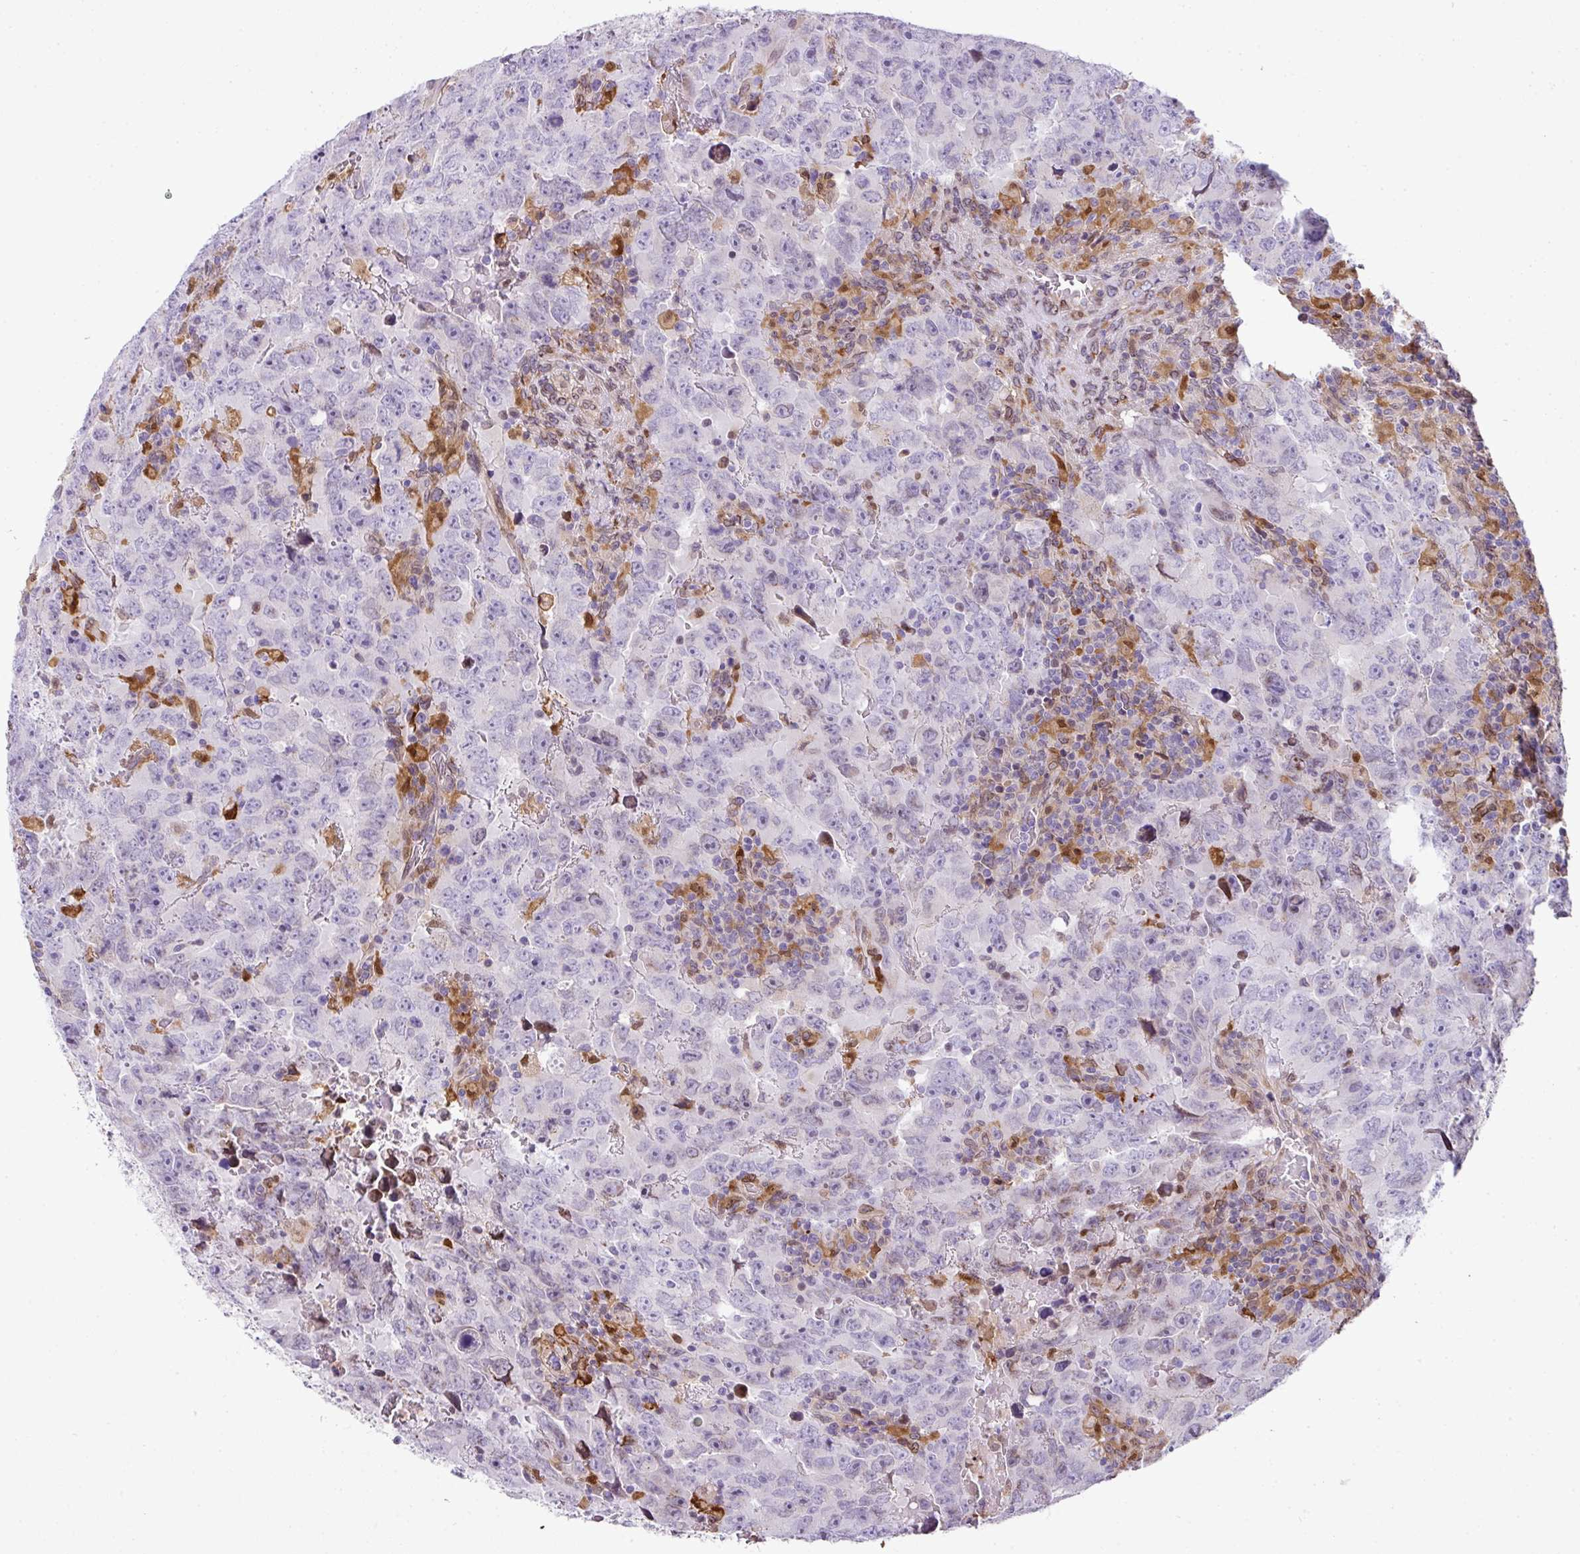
{"staining": {"intensity": "negative", "quantity": "none", "location": "none"}, "tissue": "testis cancer", "cell_type": "Tumor cells", "image_type": "cancer", "snomed": [{"axis": "morphology", "description": "Carcinoma, Embryonal, NOS"}, {"axis": "topography", "description": "Testis"}], "caption": "High power microscopy photomicrograph of an IHC micrograph of embryonal carcinoma (testis), revealing no significant expression in tumor cells. (Stains: DAB (3,3'-diaminobenzidine) immunohistochemistry (IHC) with hematoxylin counter stain, Microscopy: brightfield microscopy at high magnification).", "gene": "PLK1", "patient": {"sex": "male", "age": 24}}